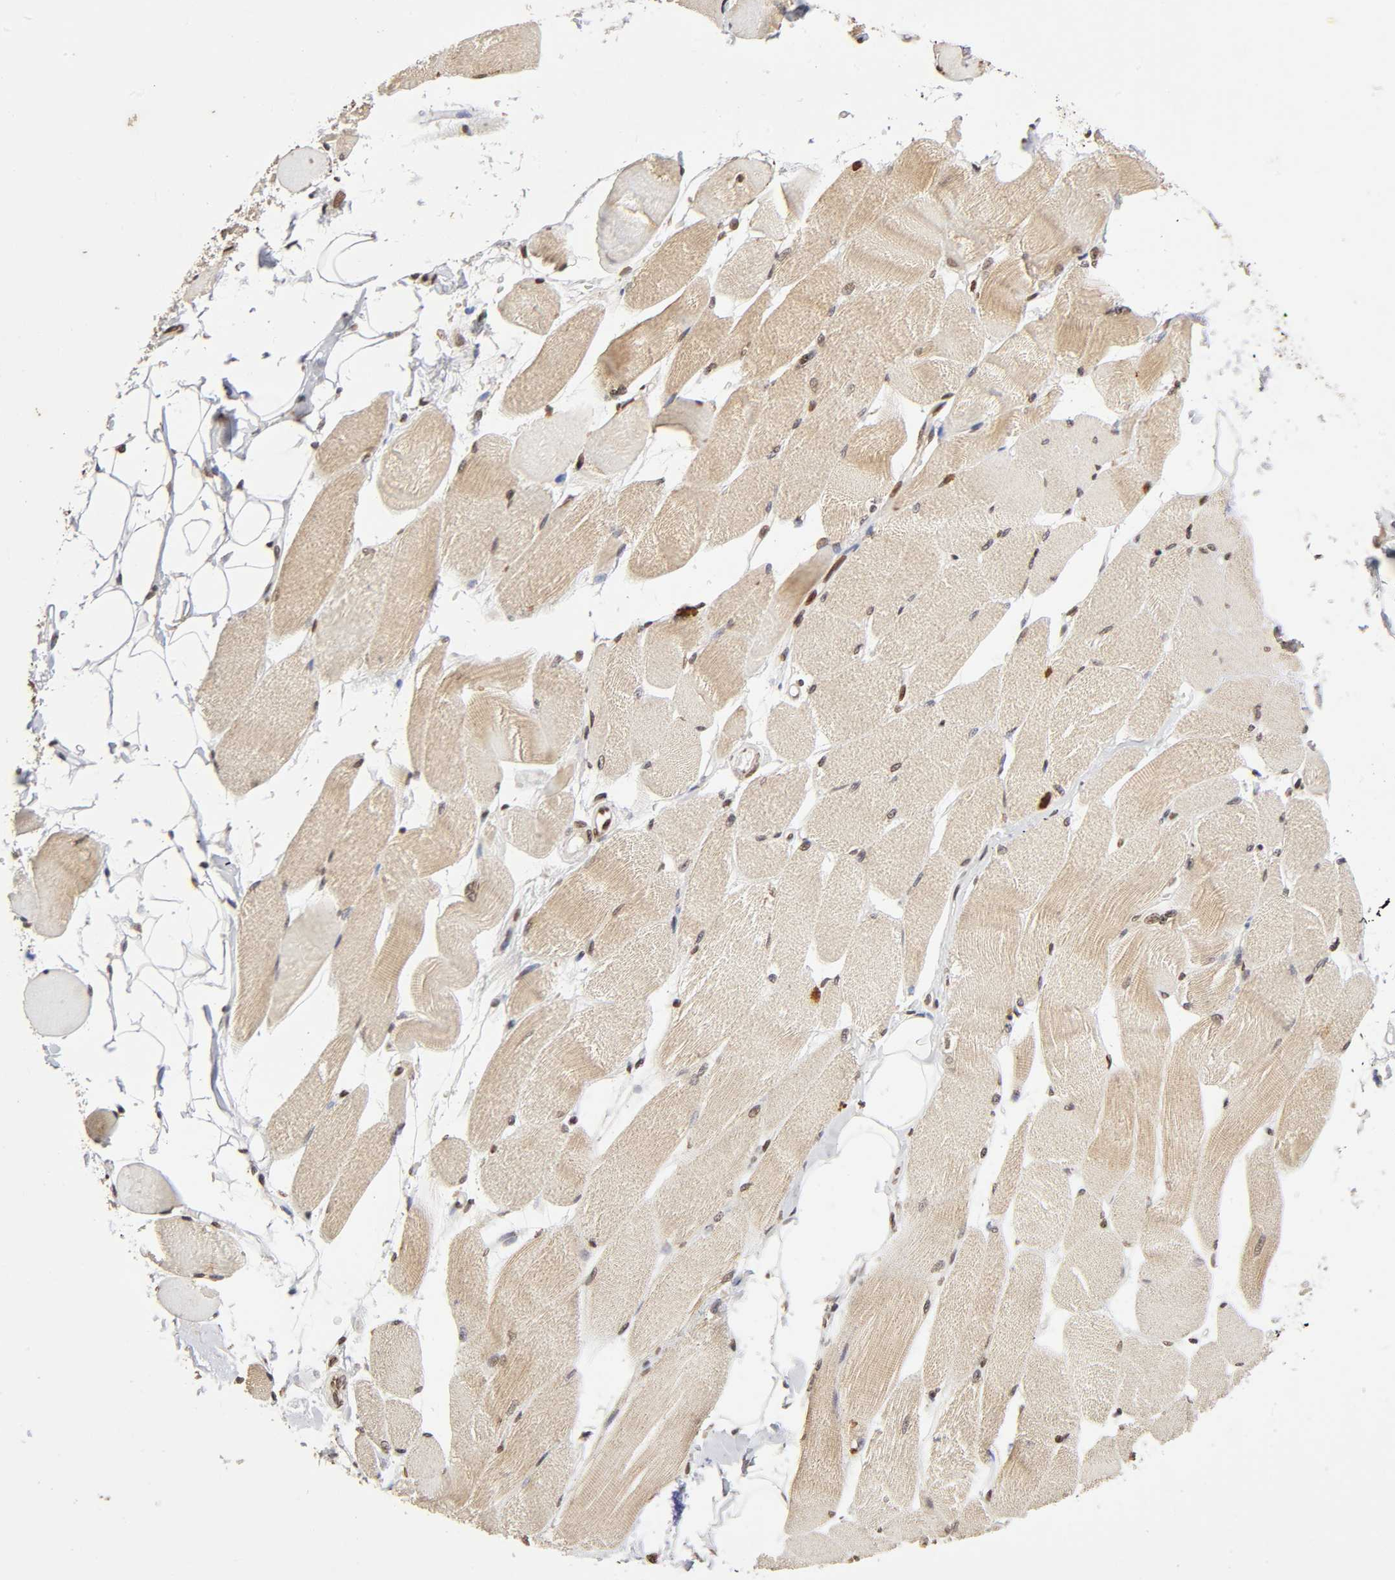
{"staining": {"intensity": "moderate", "quantity": ">75%", "location": "cytoplasmic/membranous,nuclear"}, "tissue": "skeletal muscle", "cell_type": "Myocytes", "image_type": "normal", "snomed": [{"axis": "morphology", "description": "Normal tissue, NOS"}, {"axis": "topography", "description": "Skeletal muscle"}, {"axis": "topography", "description": "Peripheral nerve tissue"}], "caption": "Immunohistochemical staining of benign skeletal muscle demonstrates moderate cytoplasmic/membranous,nuclear protein staining in about >75% of myocytes. (Stains: DAB in brown, nuclei in blue, Microscopy: brightfield microscopy at high magnification).", "gene": "MLLT6", "patient": {"sex": "female", "age": 84}}